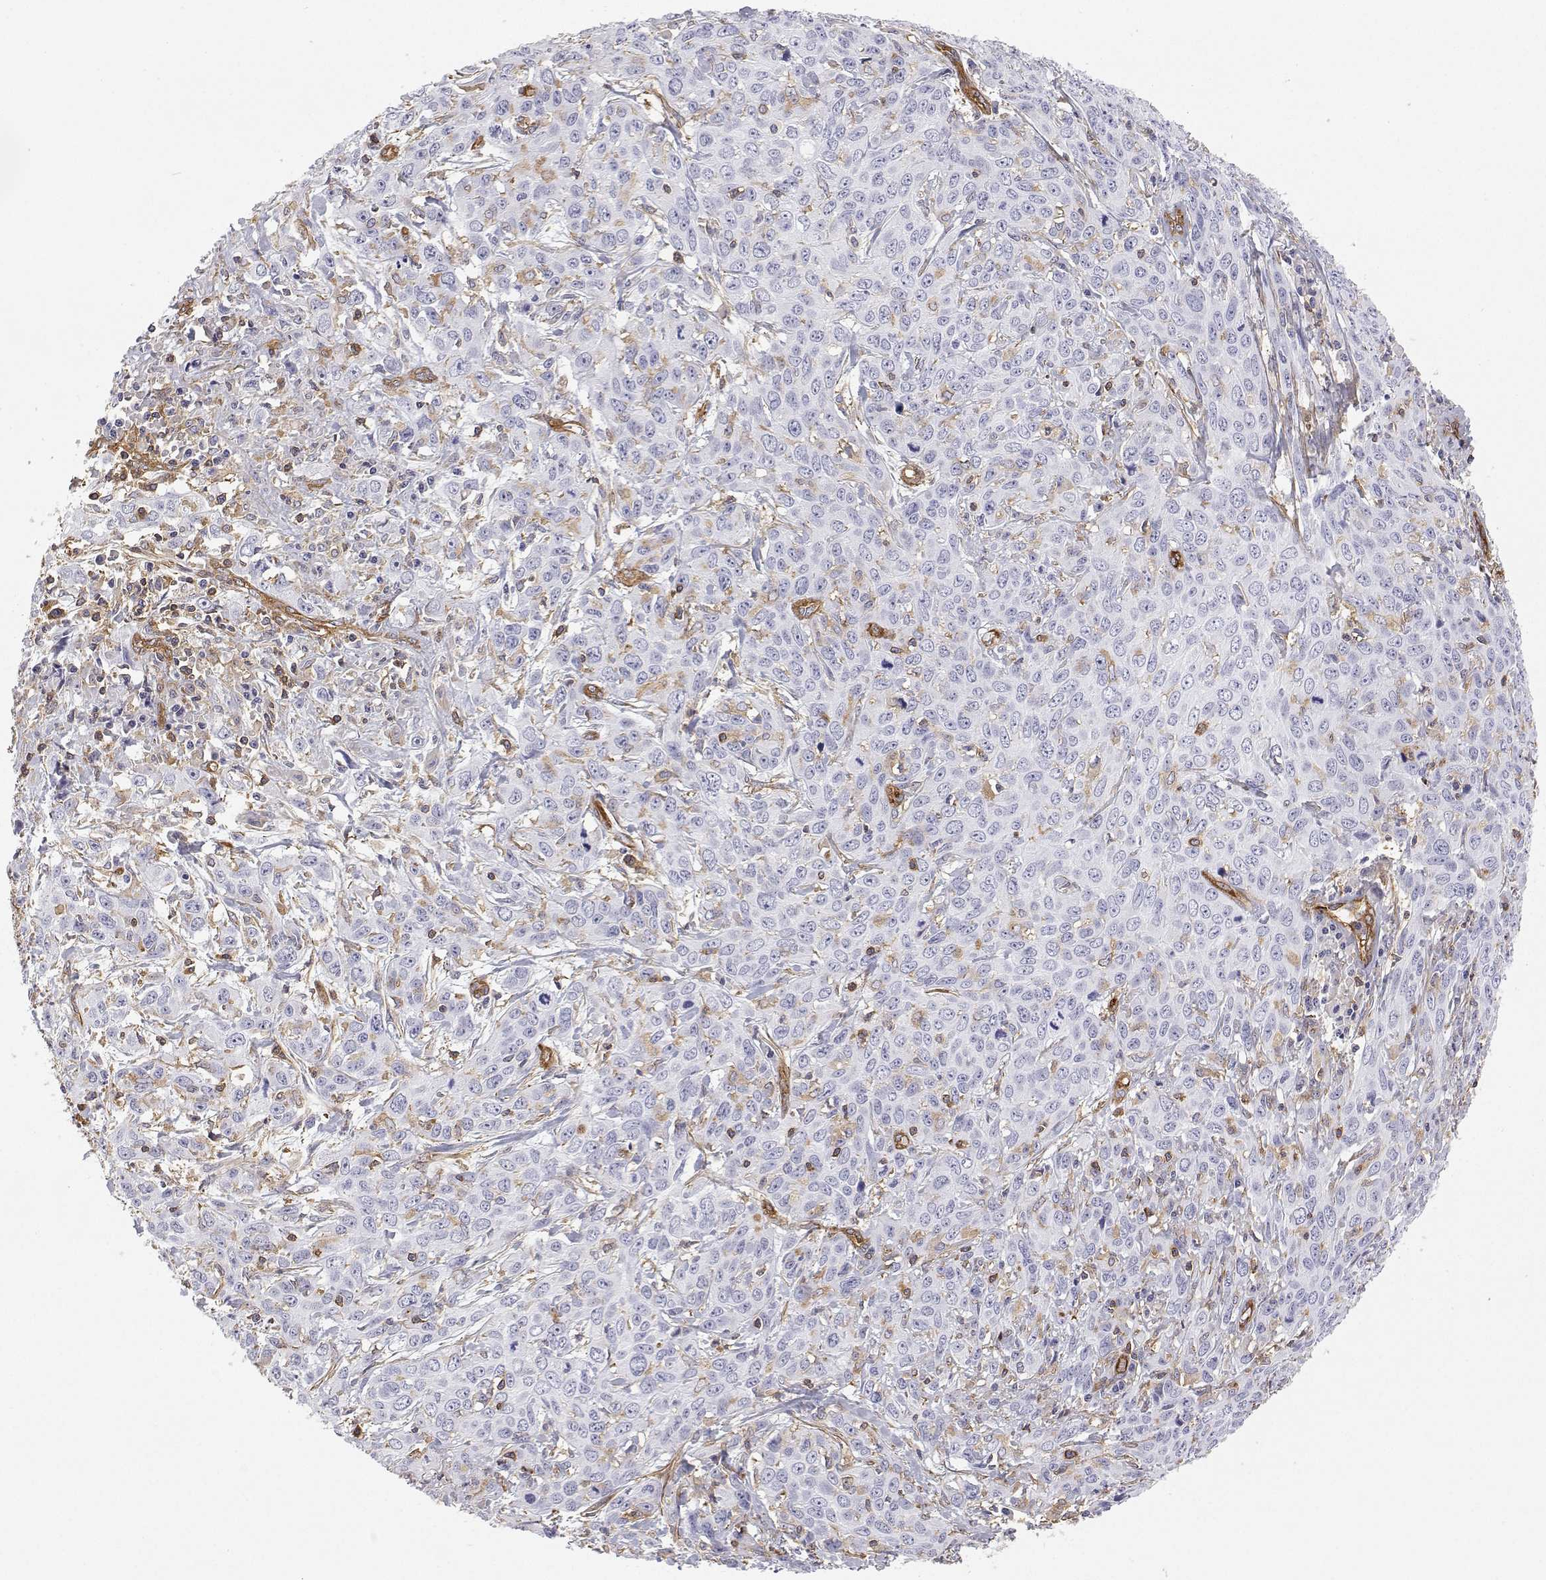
{"staining": {"intensity": "negative", "quantity": "none", "location": "none"}, "tissue": "cervical cancer", "cell_type": "Tumor cells", "image_type": "cancer", "snomed": [{"axis": "morphology", "description": "Squamous cell carcinoma, NOS"}, {"axis": "topography", "description": "Cervix"}], "caption": "High magnification brightfield microscopy of cervical squamous cell carcinoma stained with DAB (brown) and counterstained with hematoxylin (blue): tumor cells show no significant expression.", "gene": "MYH9", "patient": {"sex": "female", "age": 38}}